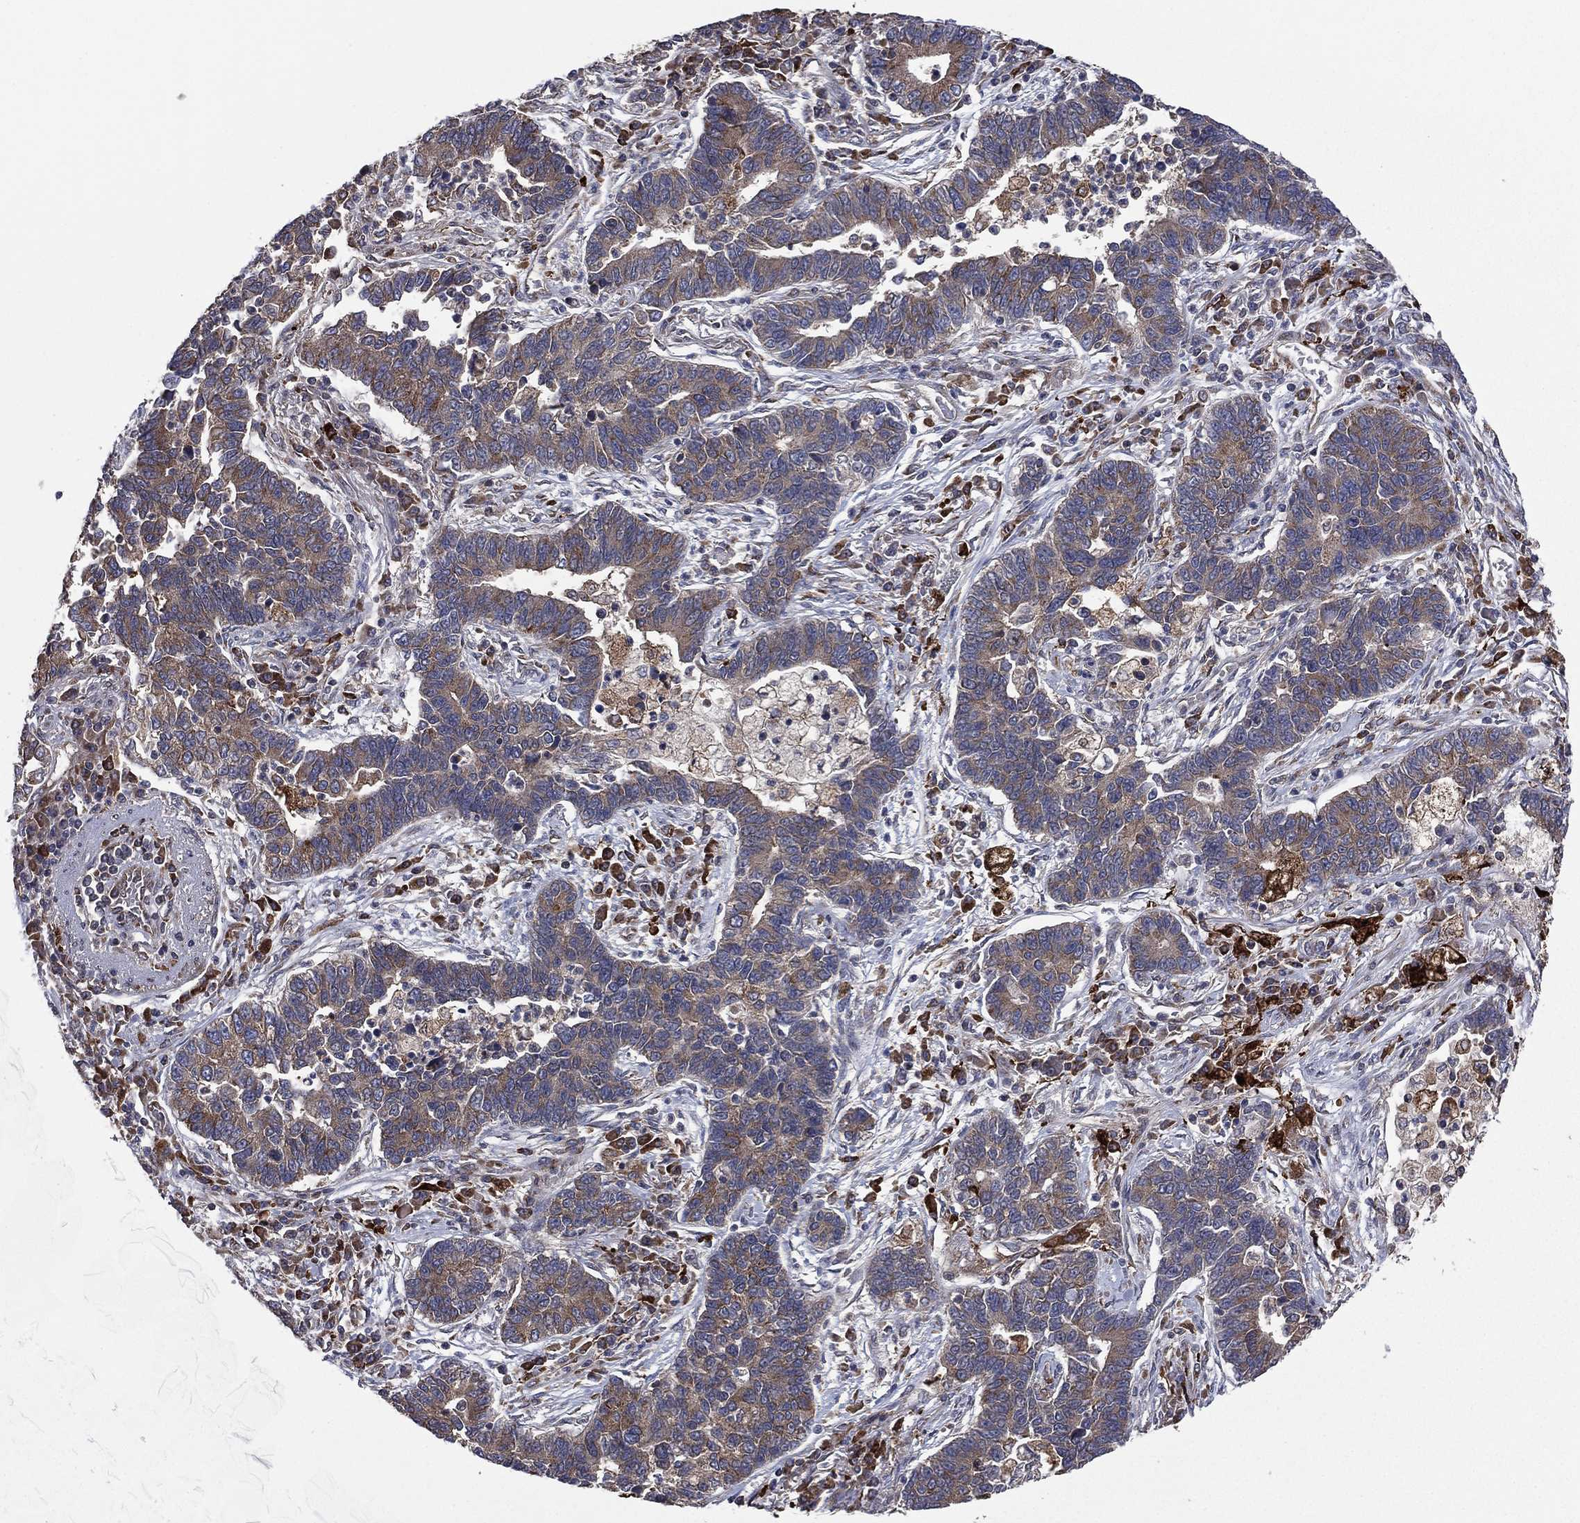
{"staining": {"intensity": "weak", "quantity": "25%-75%", "location": "cytoplasmic/membranous"}, "tissue": "lung cancer", "cell_type": "Tumor cells", "image_type": "cancer", "snomed": [{"axis": "morphology", "description": "Adenocarcinoma, NOS"}, {"axis": "topography", "description": "Lung"}], "caption": "Protein staining of lung cancer tissue exhibits weak cytoplasmic/membranous staining in approximately 25%-75% of tumor cells.", "gene": "C2orf76", "patient": {"sex": "female", "age": 57}}